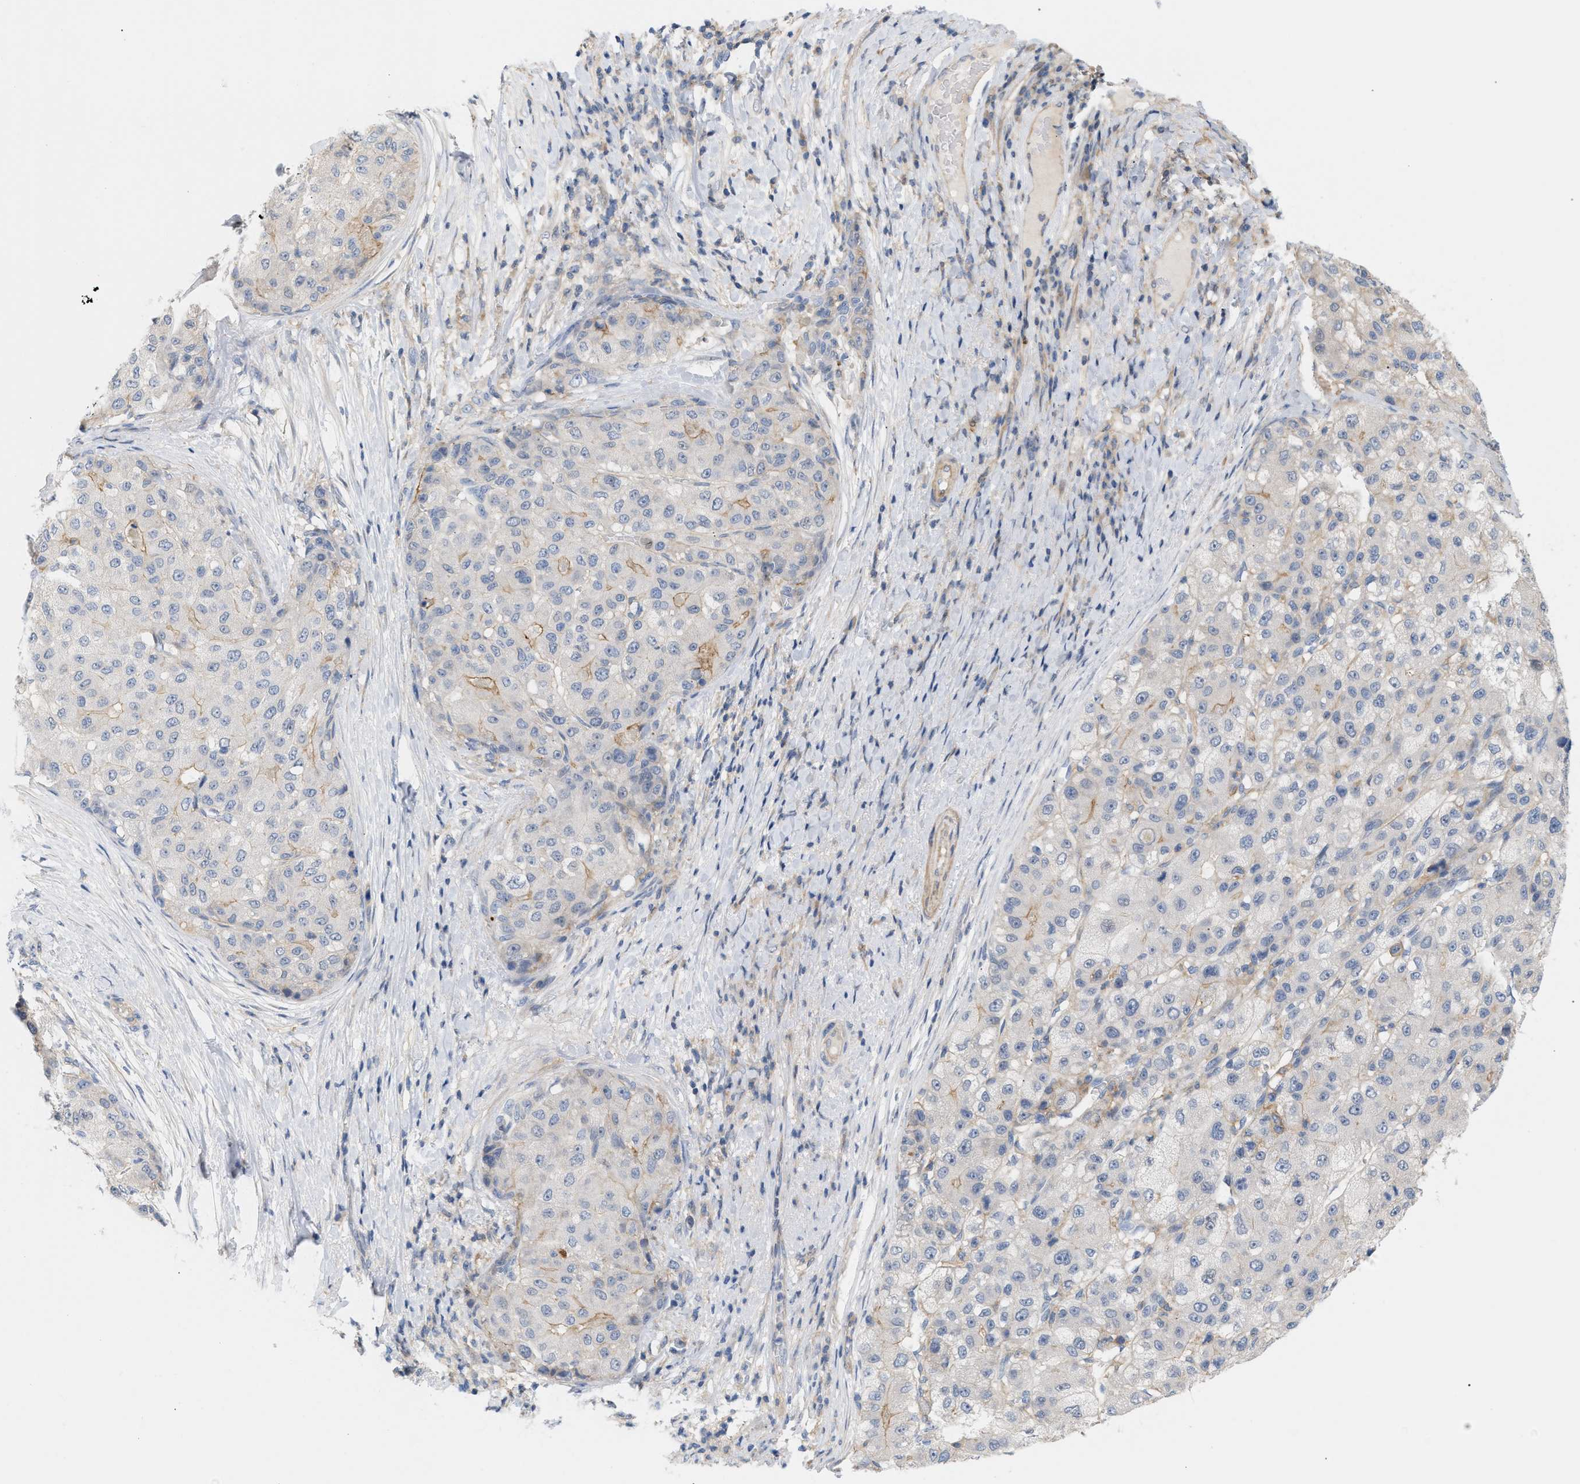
{"staining": {"intensity": "weak", "quantity": "<25%", "location": "cytoplasmic/membranous"}, "tissue": "liver cancer", "cell_type": "Tumor cells", "image_type": "cancer", "snomed": [{"axis": "morphology", "description": "Carcinoma, Hepatocellular, NOS"}, {"axis": "topography", "description": "Liver"}], "caption": "Tumor cells are negative for brown protein staining in liver hepatocellular carcinoma.", "gene": "LRCH1", "patient": {"sex": "male", "age": 80}}